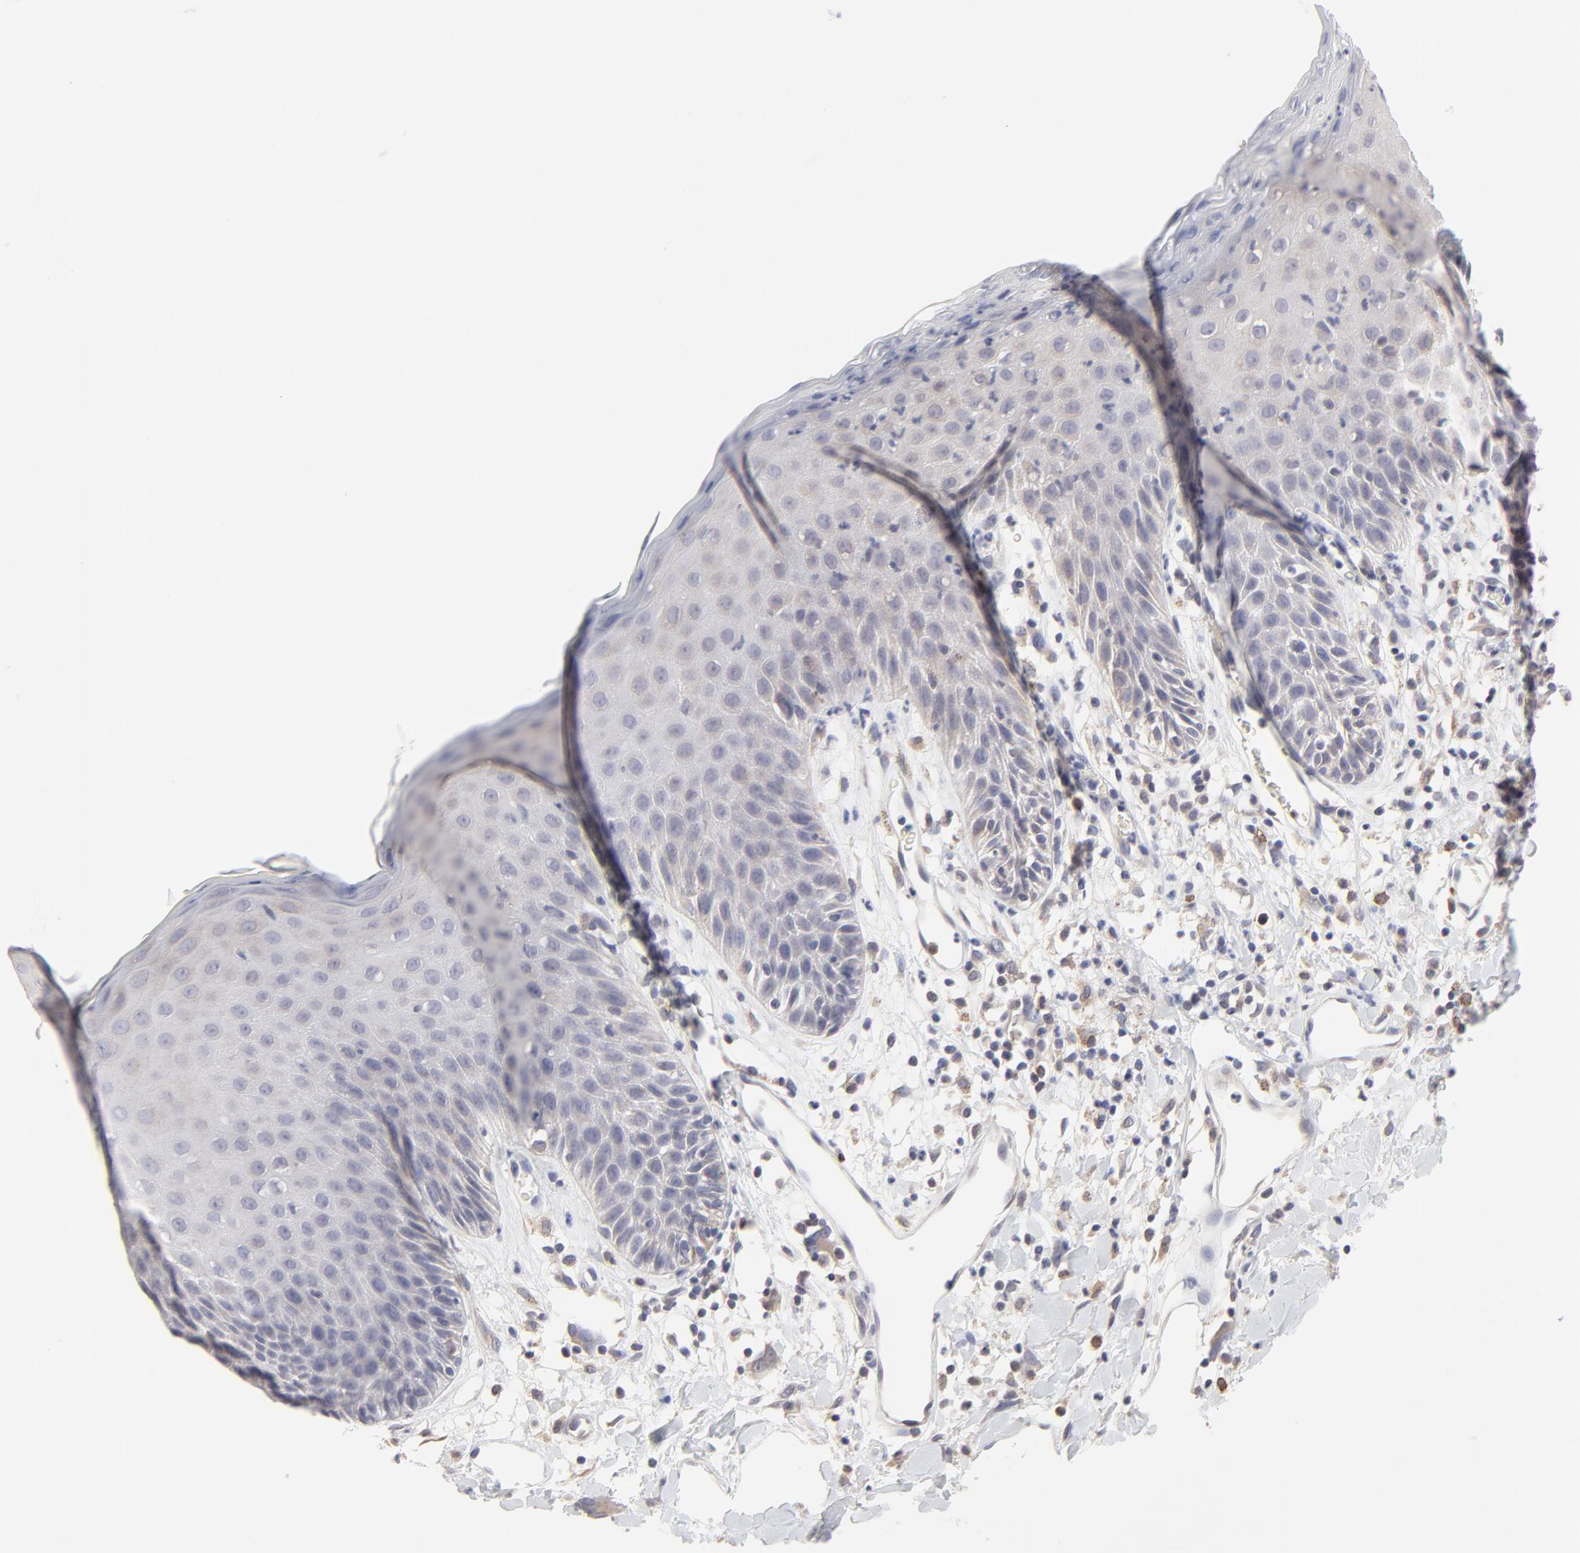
{"staining": {"intensity": "weak", "quantity": "25%-75%", "location": "cytoplasmic/membranous"}, "tissue": "skin", "cell_type": "Epidermal cells", "image_type": "normal", "snomed": [{"axis": "morphology", "description": "Normal tissue, NOS"}, {"axis": "topography", "description": "Vulva"}, {"axis": "topography", "description": "Peripheral nerve tissue"}], "caption": "IHC histopathology image of benign skin: human skin stained using immunohistochemistry (IHC) shows low levels of weak protein expression localized specifically in the cytoplasmic/membranous of epidermal cells, appearing as a cytoplasmic/membranous brown color.", "gene": "TRIM22", "patient": {"sex": "female", "age": 68}}